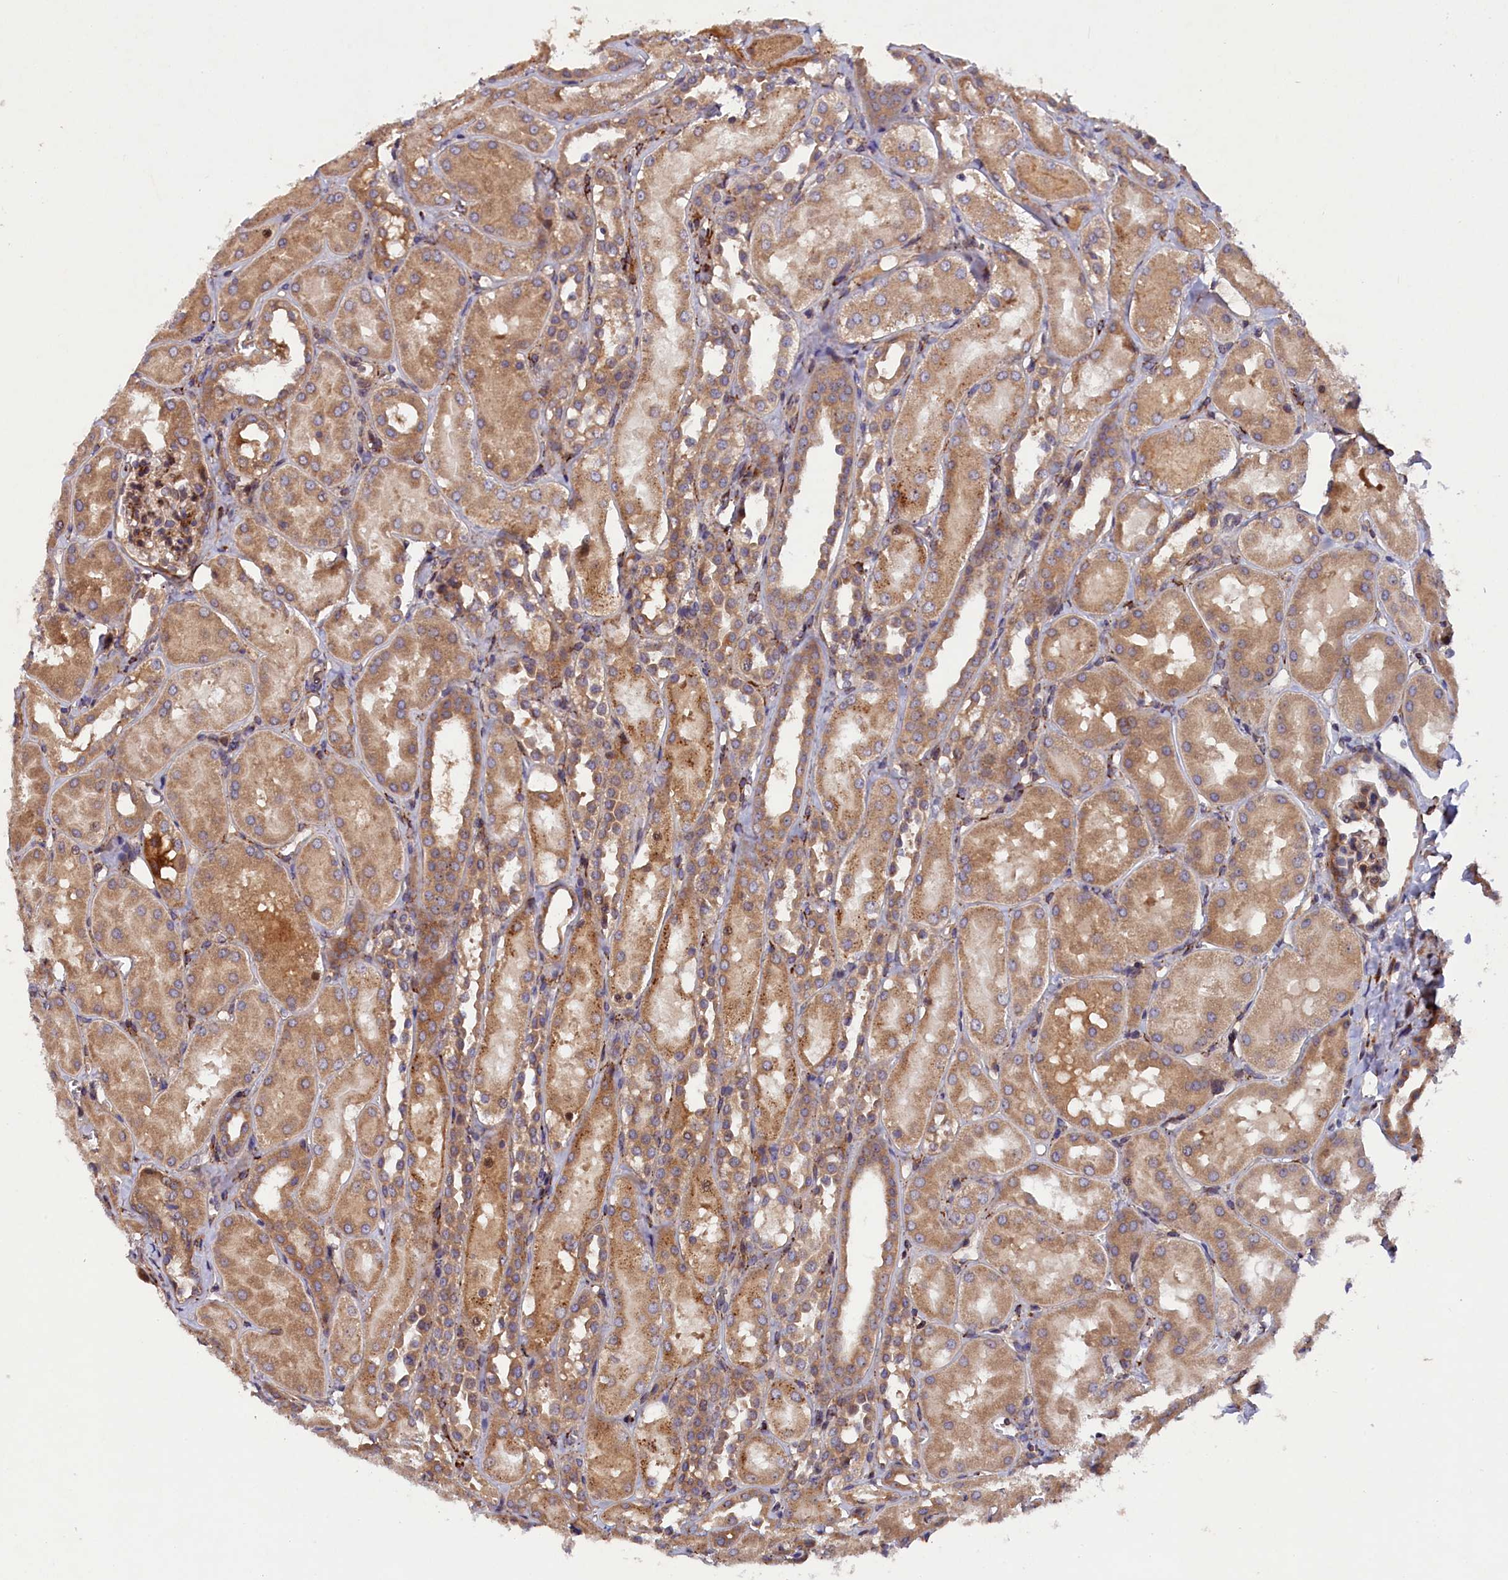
{"staining": {"intensity": "moderate", "quantity": ">75%", "location": "cytoplasmic/membranous"}, "tissue": "kidney", "cell_type": "Cells in glomeruli", "image_type": "normal", "snomed": [{"axis": "morphology", "description": "Normal tissue, NOS"}, {"axis": "topography", "description": "Kidney"}, {"axis": "topography", "description": "Urinary bladder"}], "caption": "Immunohistochemistry histopathology image of unremarkable kidney: kidney stained using immunohistochemistry demonstrates medium levels of moderate protein expression localized specifically in the cytoplasmic/membranous of cells in glomeruli, appearing as a cytoplasmic/membranous brown color.", "gene": "ARRDC4", "patient": {"sex": "male", "age": 16}}